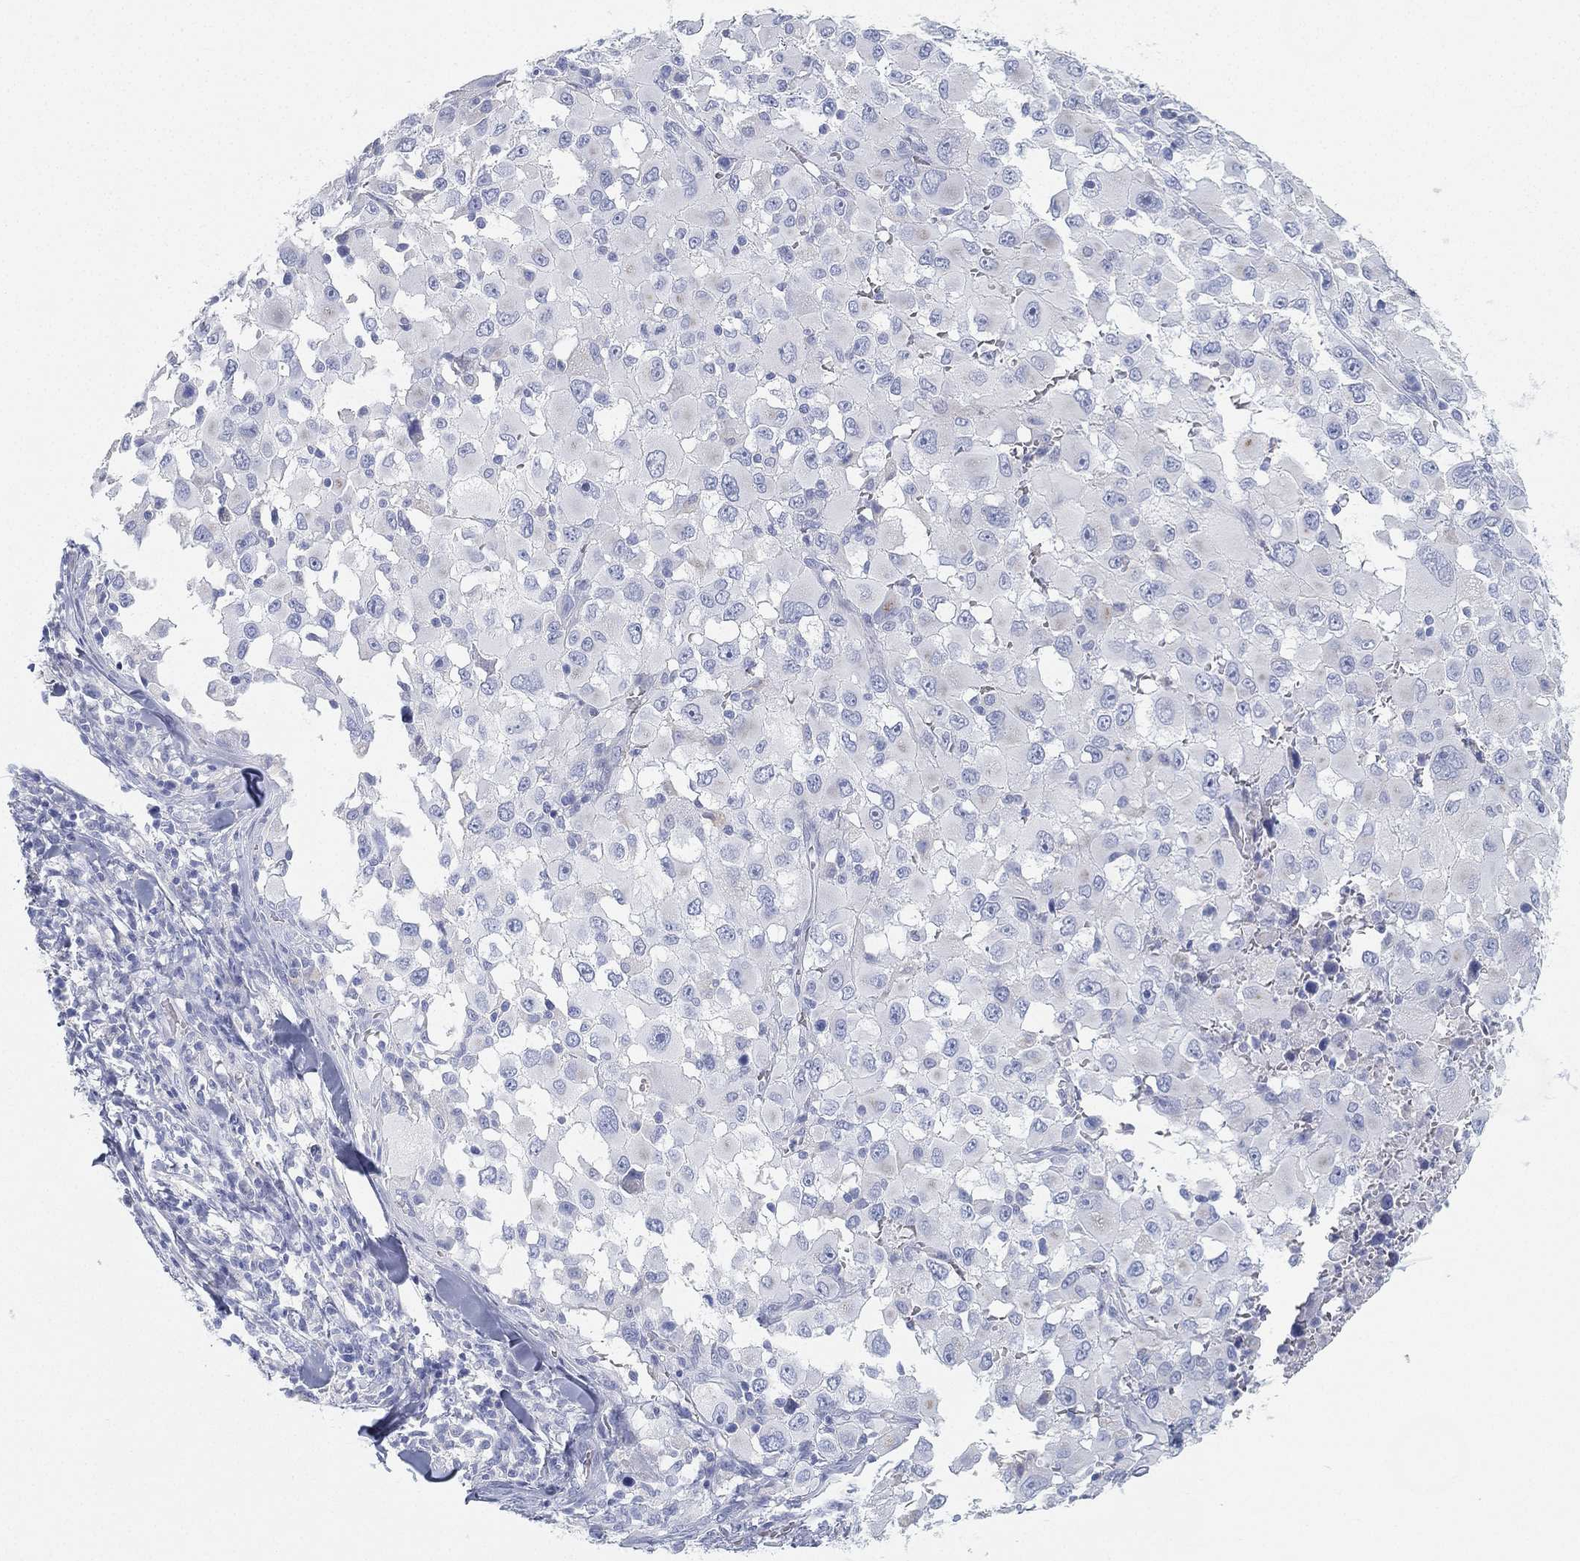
{"staining": {"intensity": "negative", "quantity": "none", "location": "none"}, "tissue": "melanoma", "cell_type": "Tumor cells", "image_type": "cancer", "snomed": [{"axis": "morphology", "description": "Malignant melanoma, Metastatic site"}, {"axis": "topography", "description": "Lymph node"}], "caption": "An image of human melanoma is negative for staining in tumor cells.", "gene": "GPR61", "patient": {"sex": "male", "age": 50}}